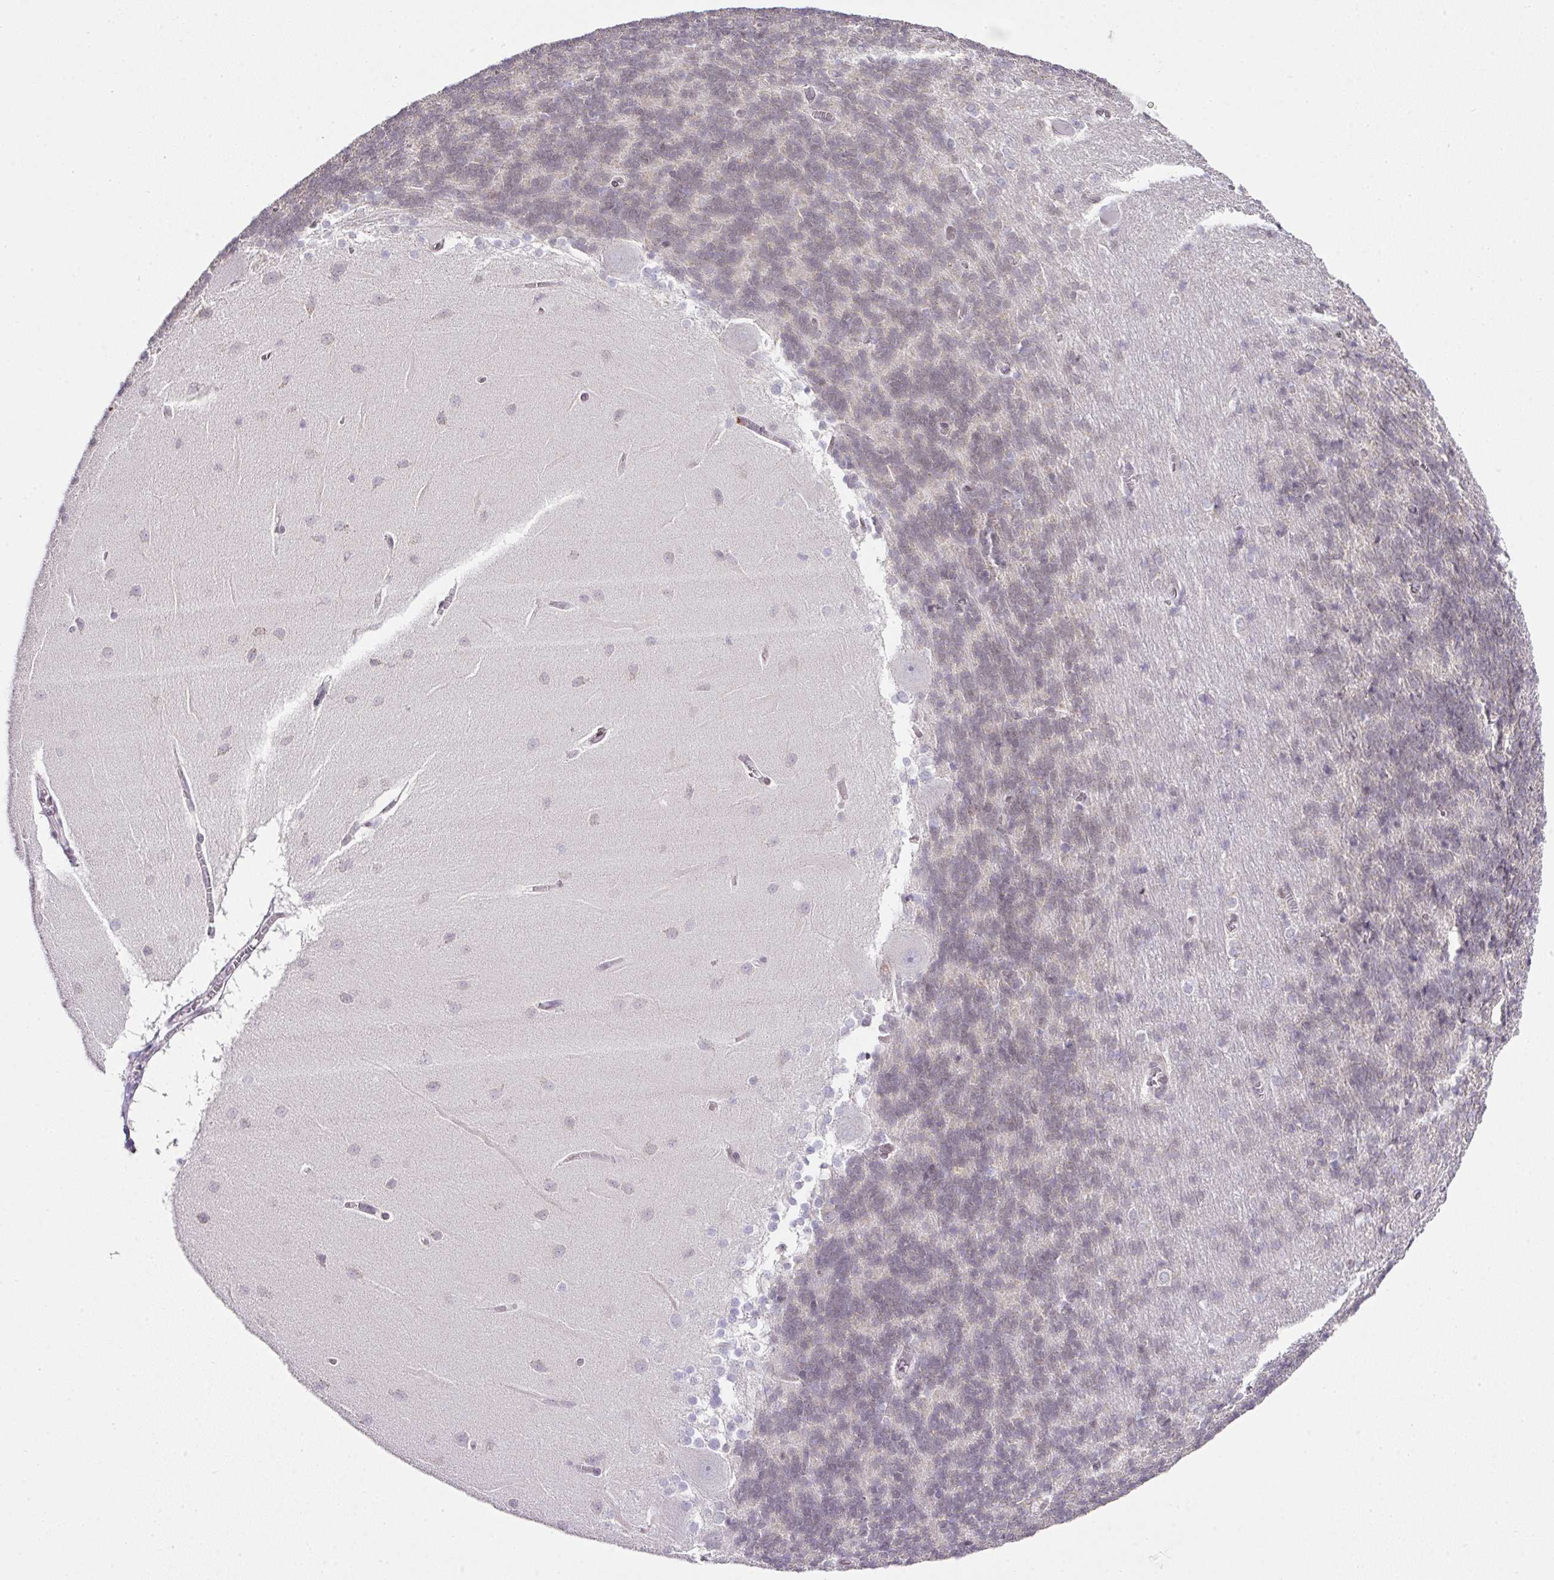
{"staining": {"intensity": "negative", "quantity": "none", "location": "none"}, "tissue": "cerebellum", "cell_type": "Cells in granular layer", "image_type": "normal", "snomed": [{"axis": "morphology", "description": "Normal tissue, NOS"}, {"axis": "topography", "description": "Cerebellum"}], "caption": "DAB (3,3'-diaminobenzidine) immunohistochemical staining of unremarkable human cerebellum shows no significant positivity in cells in granular layer. Brightfield microscopy of immunohistochemistry (IHC) stained with DAB (brown) and hematoxylin (blue), captured at high magnification.", "gene": "FAM32A", "patient": {"sex": "female", "age": 54}}